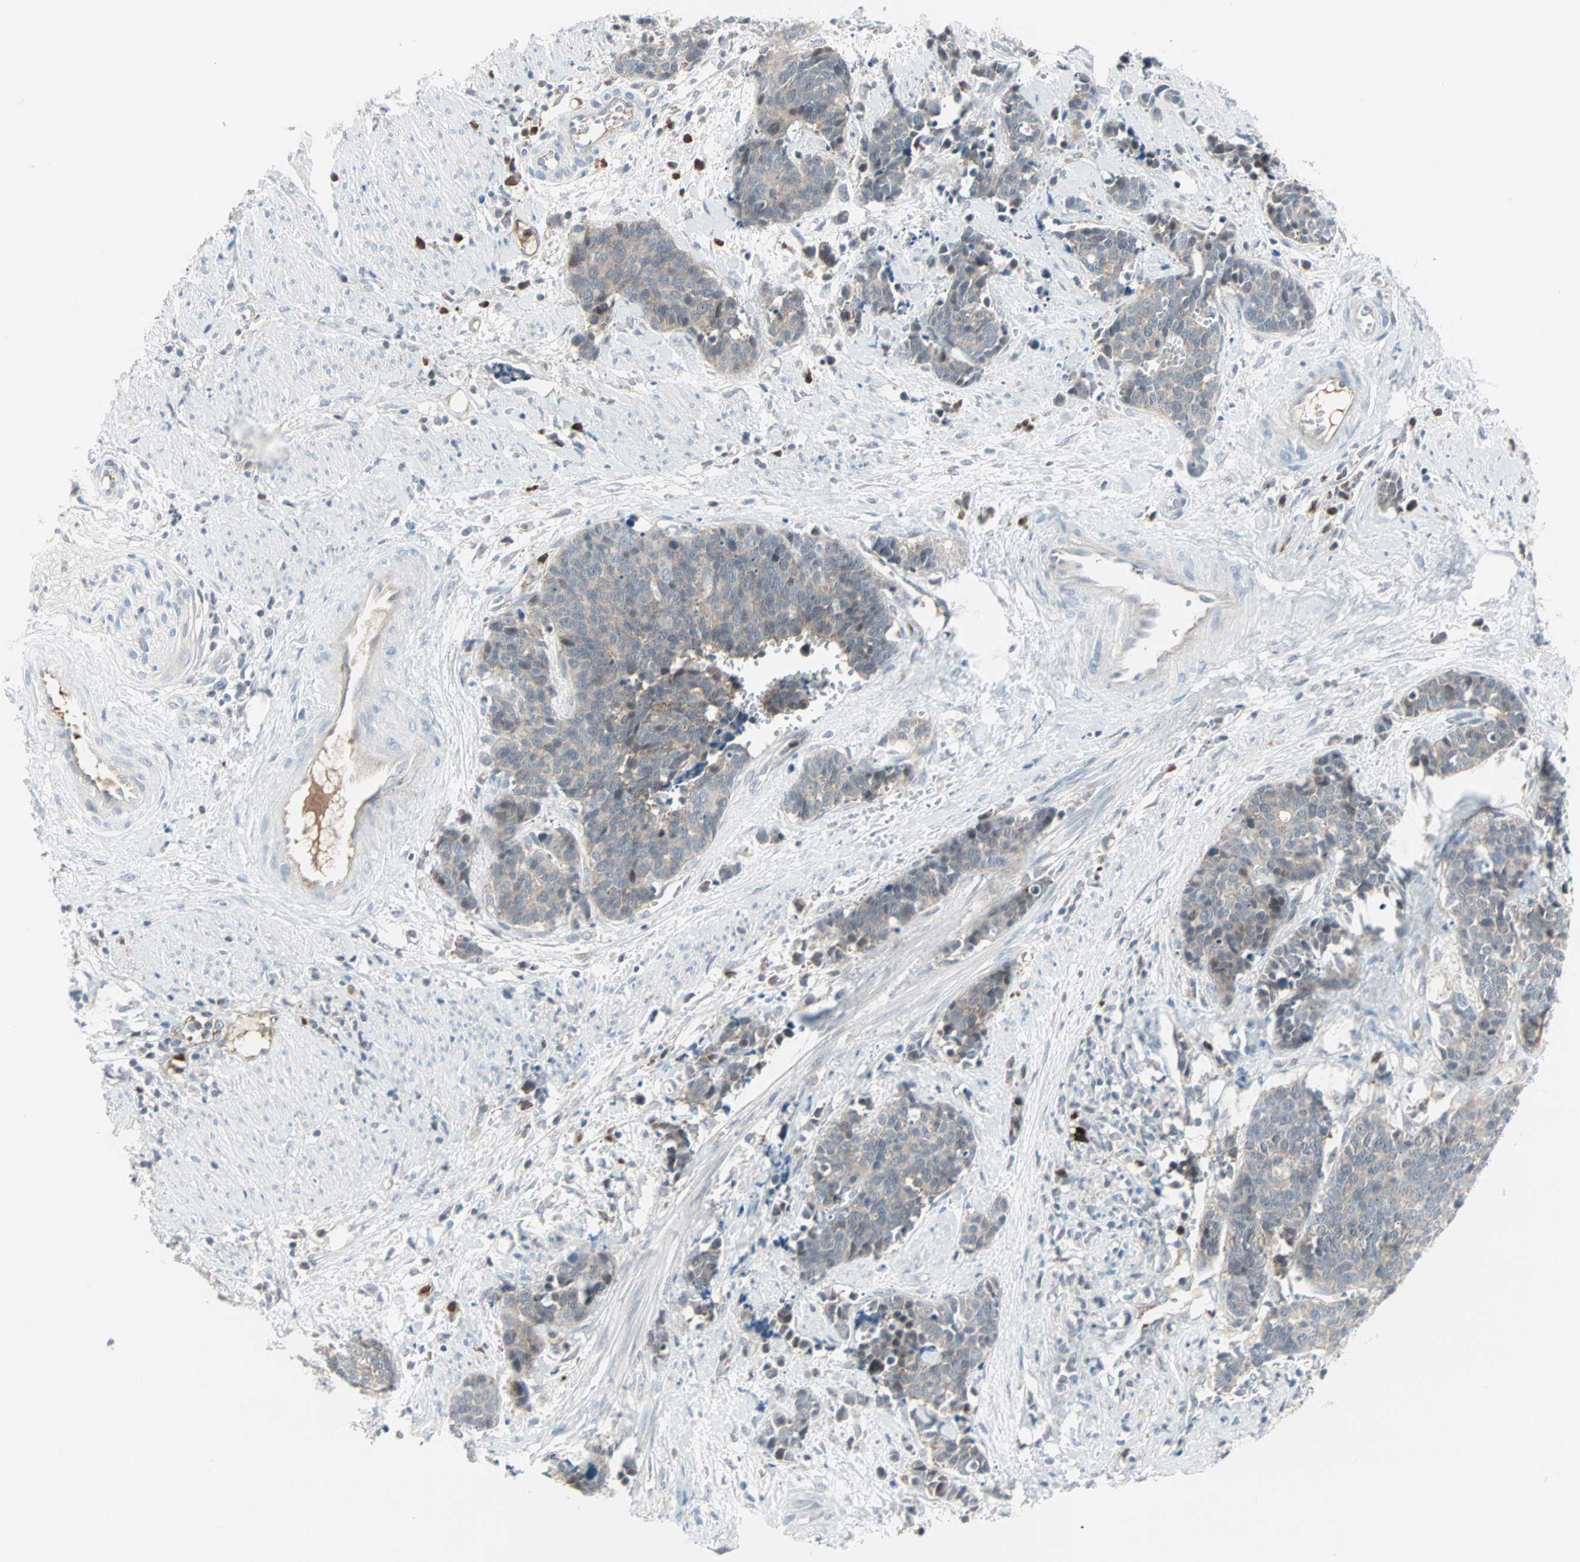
{"staining": {"intensity": "weak", "quantity": "<25%", "location": "cytoplasmic/membranous"}, "tissue": "cervical cancer", "cell_type": "Tumor cells", "image_type": "cancer", "snomed": [{"axis": "morphology", "description": "Squamous cell carcinoma, NOS"}, {"axis": "topography", "description": "Cervix"}], "caption": "This is a photomicrograph of immunohistochemistry staining of cervical cancer, which shows no staining in tumor cells.", "gene": "CASP3", "patient": {"sex": "female", "age": 35}}